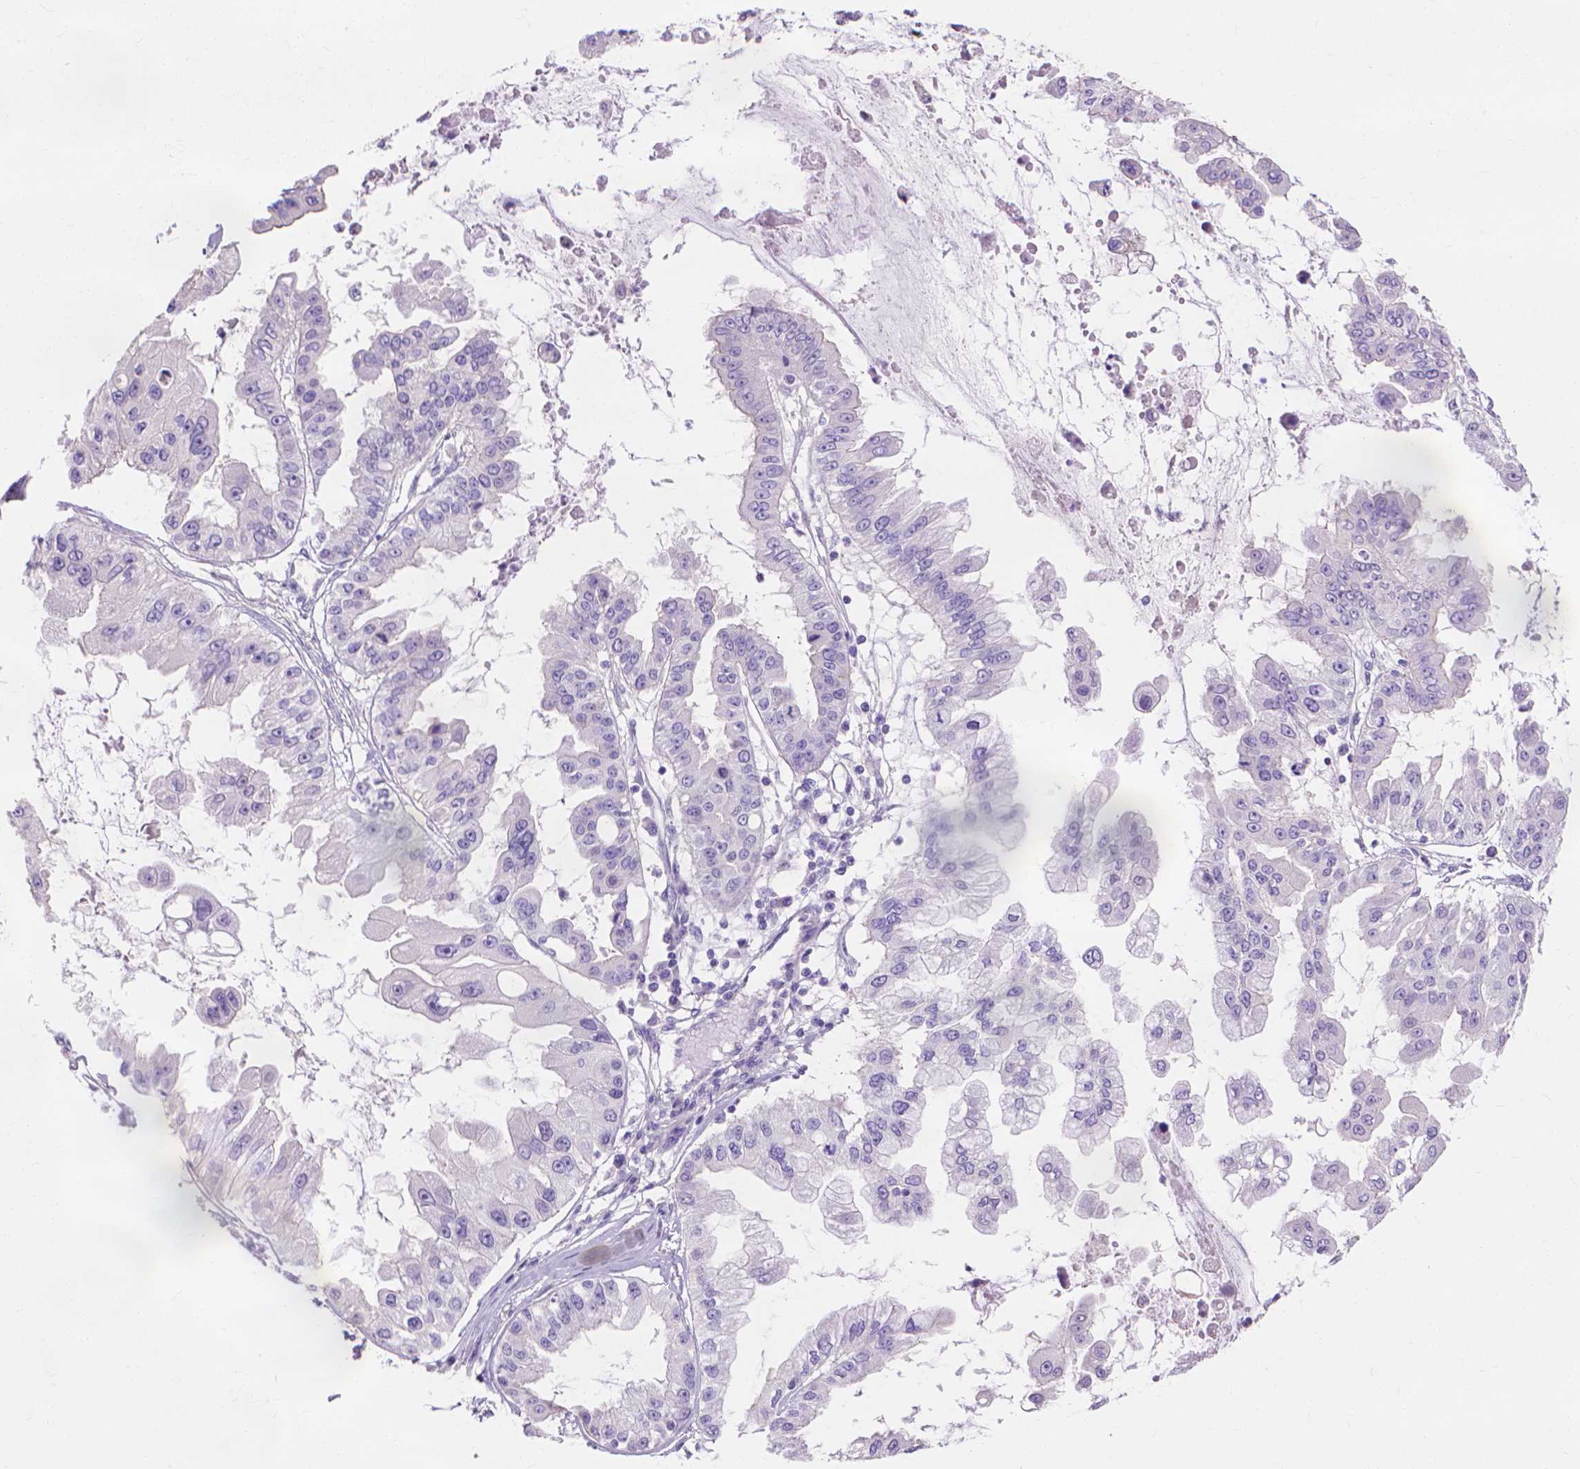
{"staining": {"intensity": "negative", "quantity": "none", "location": "none"}, "tissue": "ovarian cancer", "cell_type": "Tumor cells", "image_type": "cancer", "snomed": [{"axis": "morphology", "description": "Cystadenocarcinoma, serous, NOS"}, {"axis": "topography", "description": "Ovary"}], "caption": "A photomicrograph of human ovarian cancer is negative for staining in tumor cells. (DAB immunohistochemistry visualized using brightfield microscopy, high magnification).", "gene": "MBLAC1", "patient": {"sex": "female", "age": 56}}